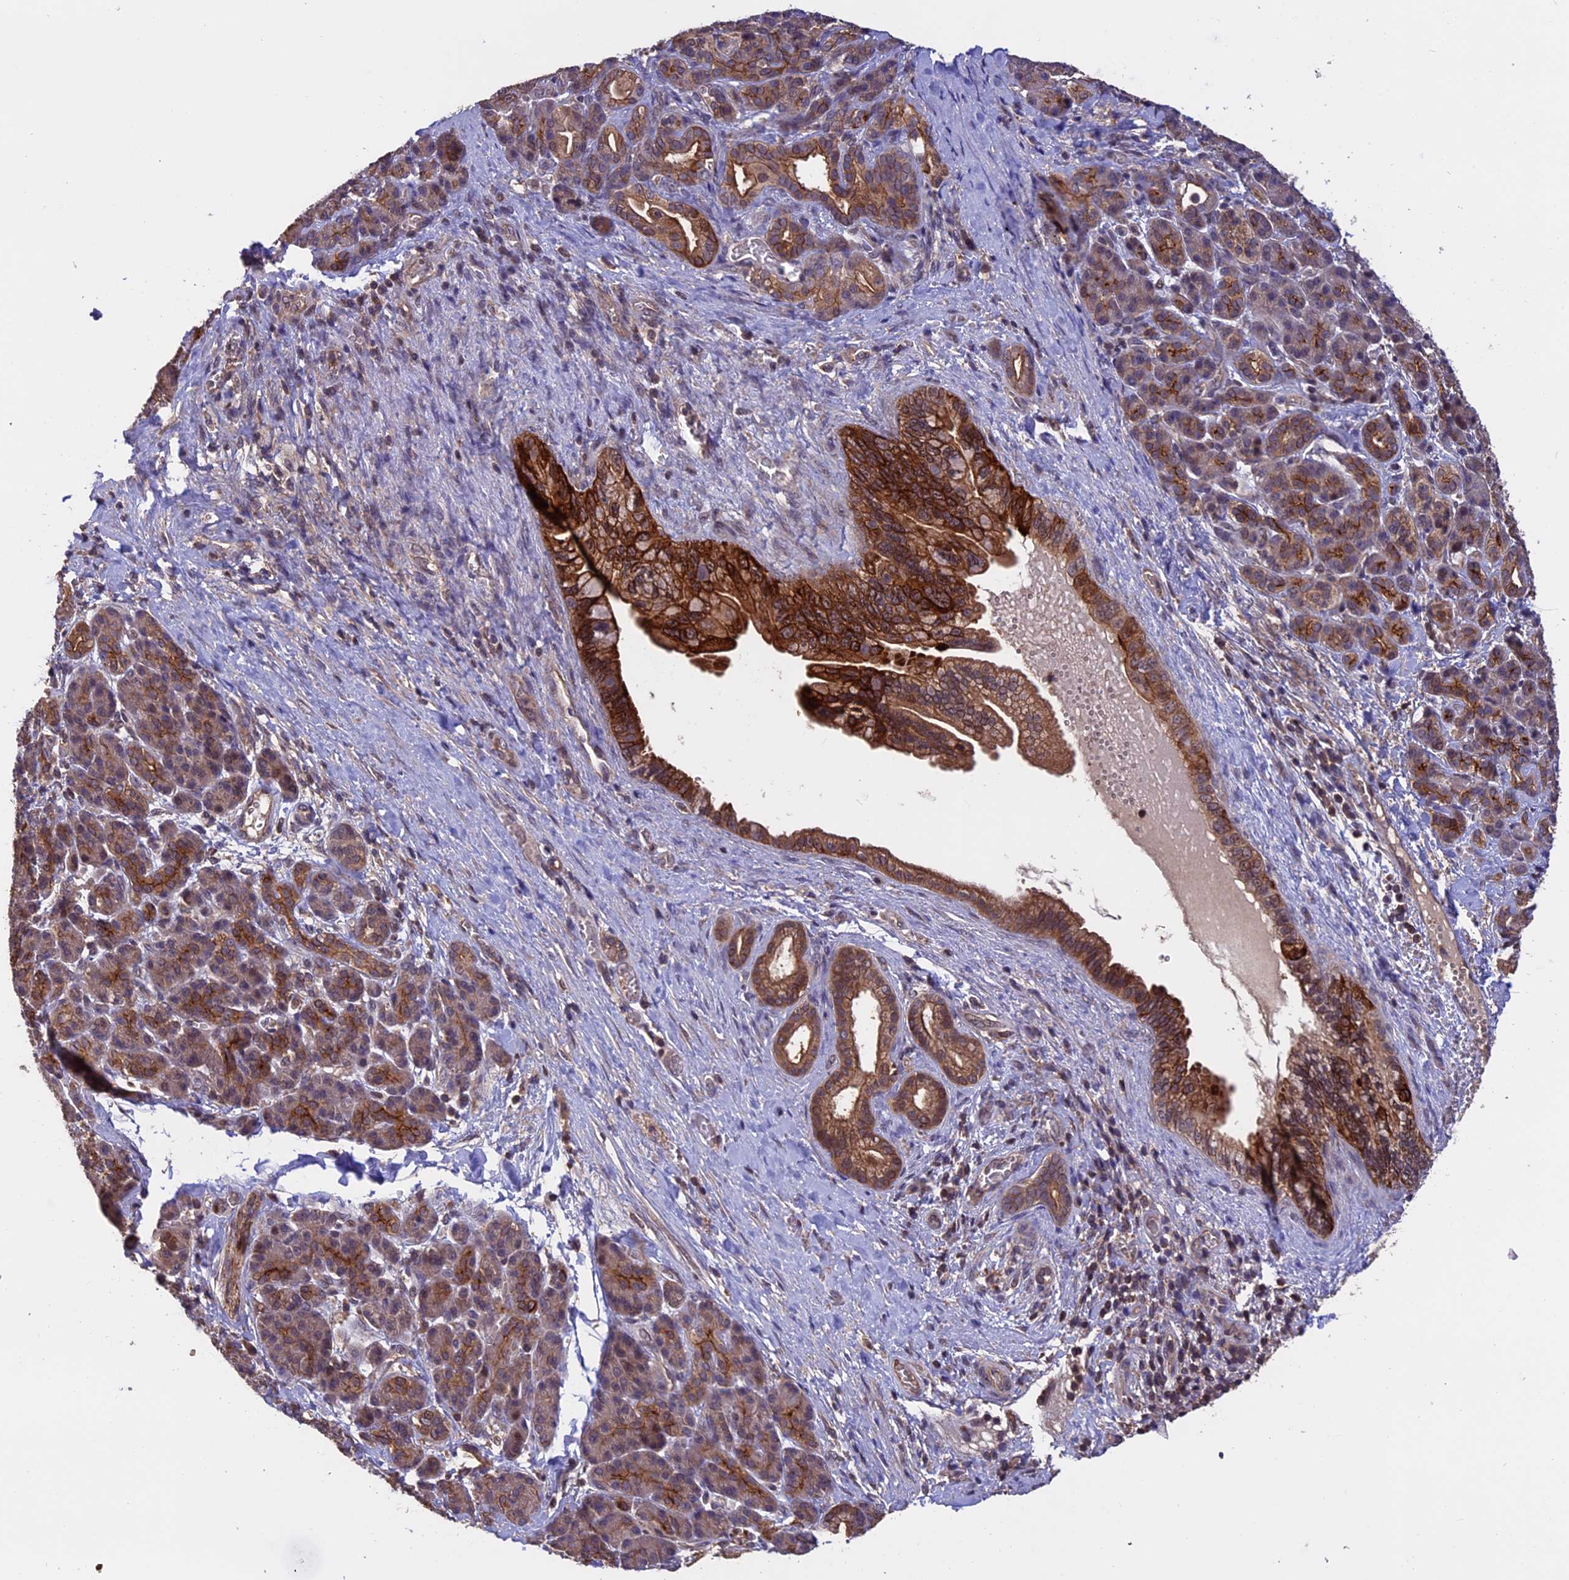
{"staining": {"intensity": "strong", "quantity": ">75%", "location": "cytoplasmic/membranous"}, "tissue": "pancreatic cancer", "cell_type": "Tumor cells", "image_type": "cancer", "snomed": [{"axis": "morphology", "description": "Adenocarcinoma, NOS"}, {"axis": "topography", "description": "Pancreas"}], "caption": "Human pancreatic cancer (adenocarcinoma) stained with a brown dye demonstrates strong cytoplasmic/membranous positive staining in approximately >75% of tumor cells.", "gene": "PKD2L2", "patient": {"sex": "male", "age": 59}}